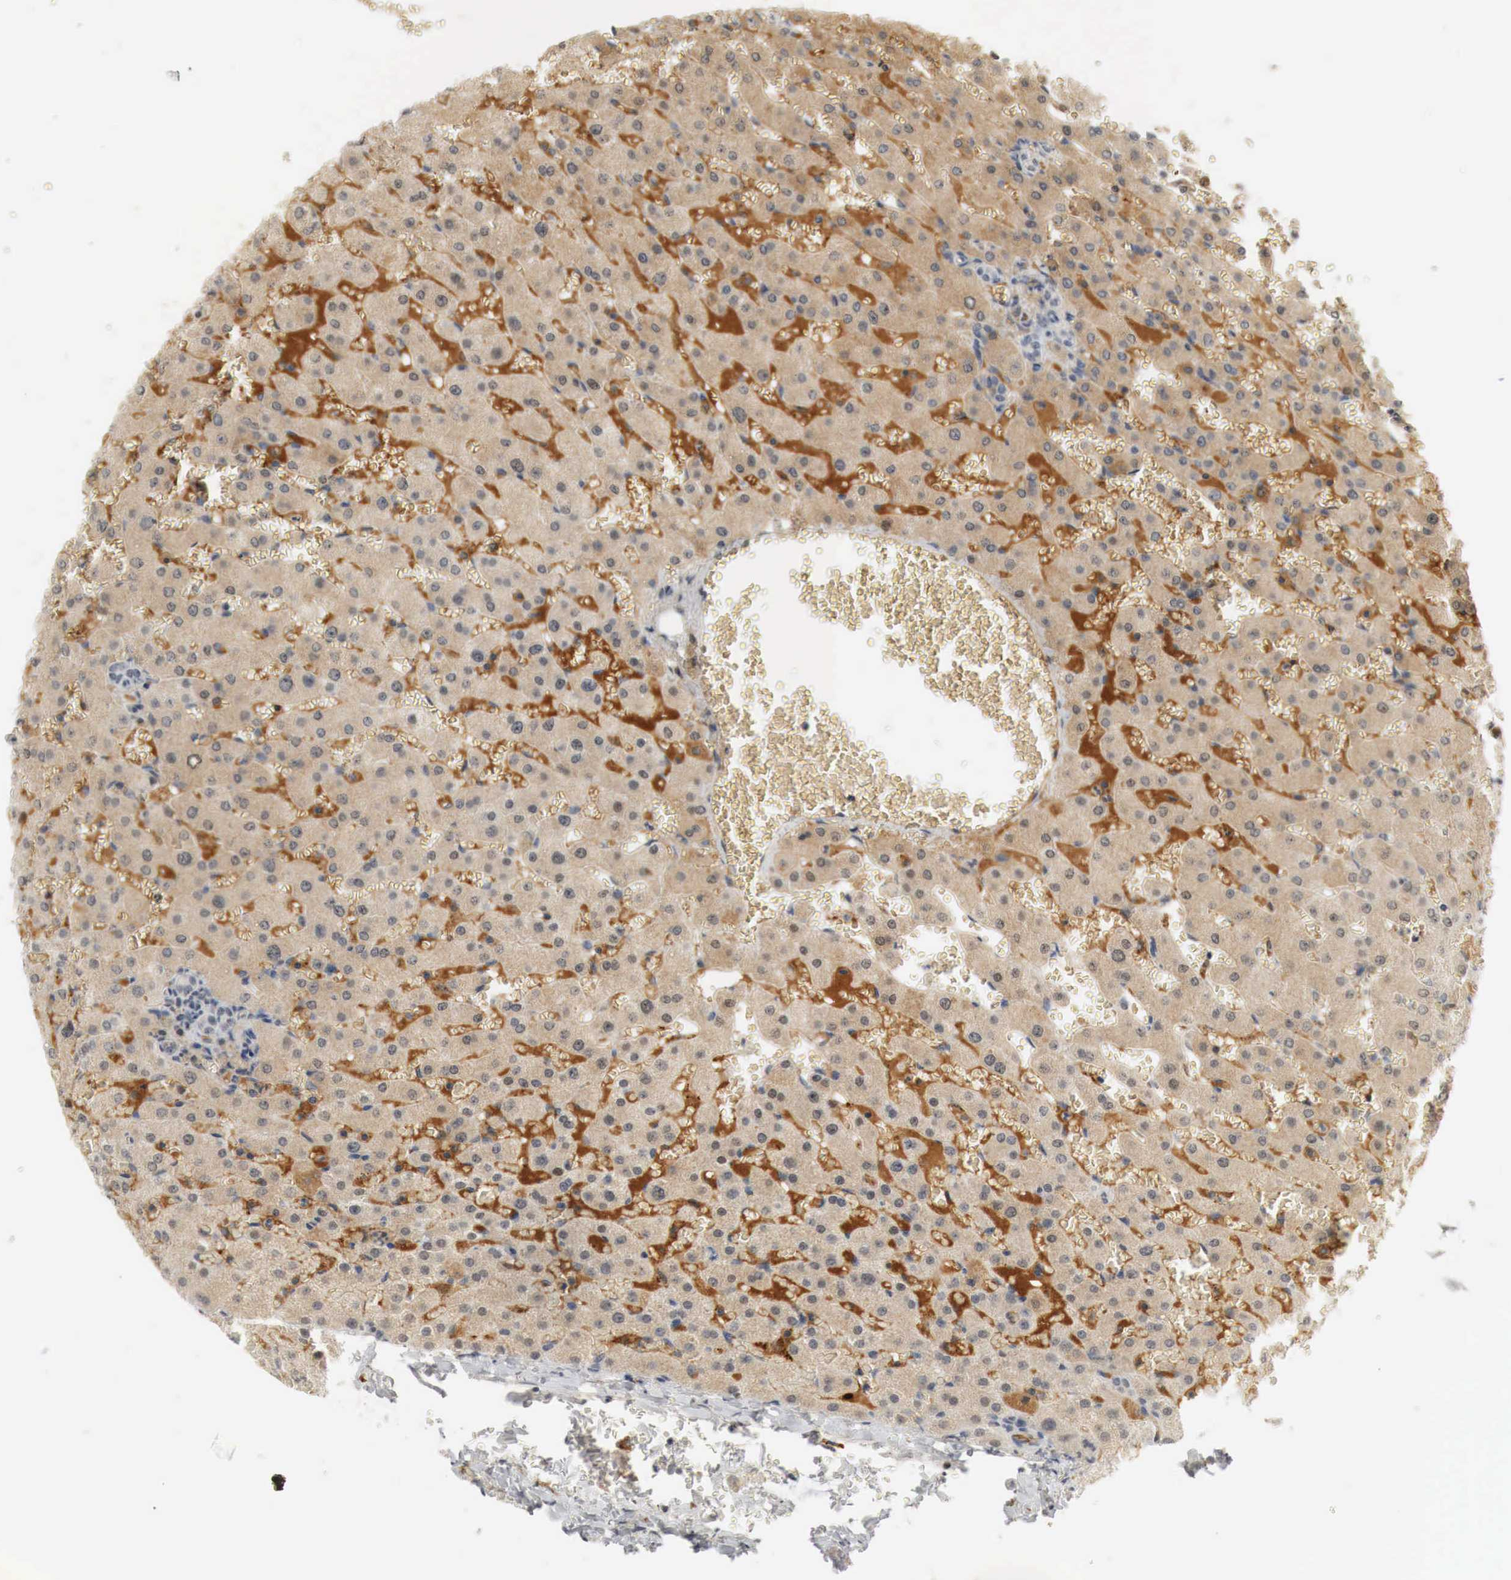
{"staining": {"intensity": "weak", "quantity": "<25%", "location": "nuclear"}, "tissue": "liver", "cell_type": "Cholangiocytes", "image_type": "normal", "snomed": [{"axis": "morphology", "description": "Normal tissue, NOS"}, {"axis": "topography", "description": "Liver"}], "caption": "This is an immunohistochemistry histopathology image of normal liver. There is no expression in cholangiocytes.", "gene": "MYC", "patient": {"sex": "female", "age": 30}}